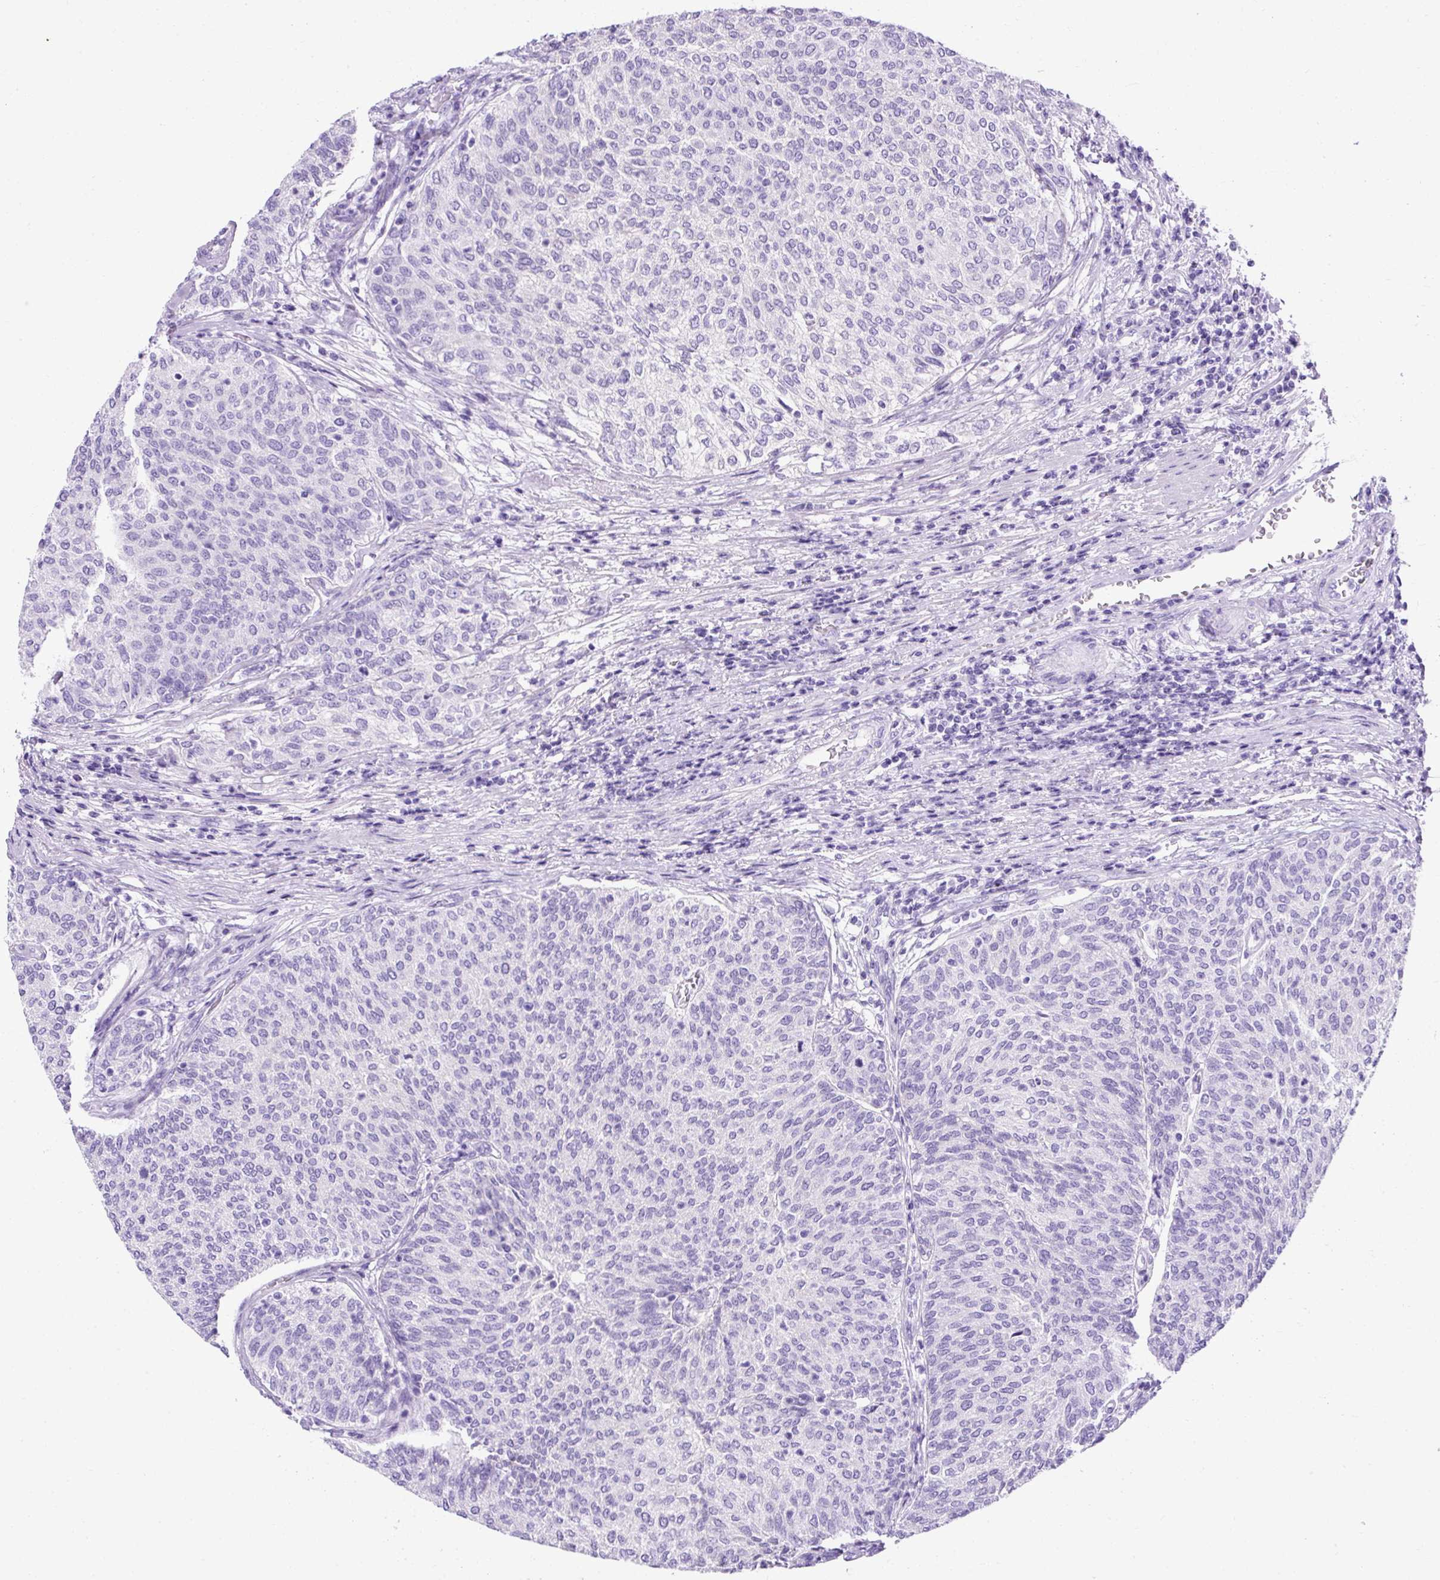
{"staining": {"intensity": "negative", "quantity": "none", "location": "none"}, "tissue": "urothelial cancer", "cell_type": "Tumor cells", "image_type": "cancer", "snomed": [{"axis": "morphology", "description": "Urothelial carcinoma, Low grade"}, {"axis": "topography", "description": "Urinary bladder"}], "caption": "Human urothelial carcinoma (low-grade) stained for a protein using immunohistochemistry shows no staining in tumor cells.", "gene": "KRT12", "patient": {"sex": "female", "age": 79}}